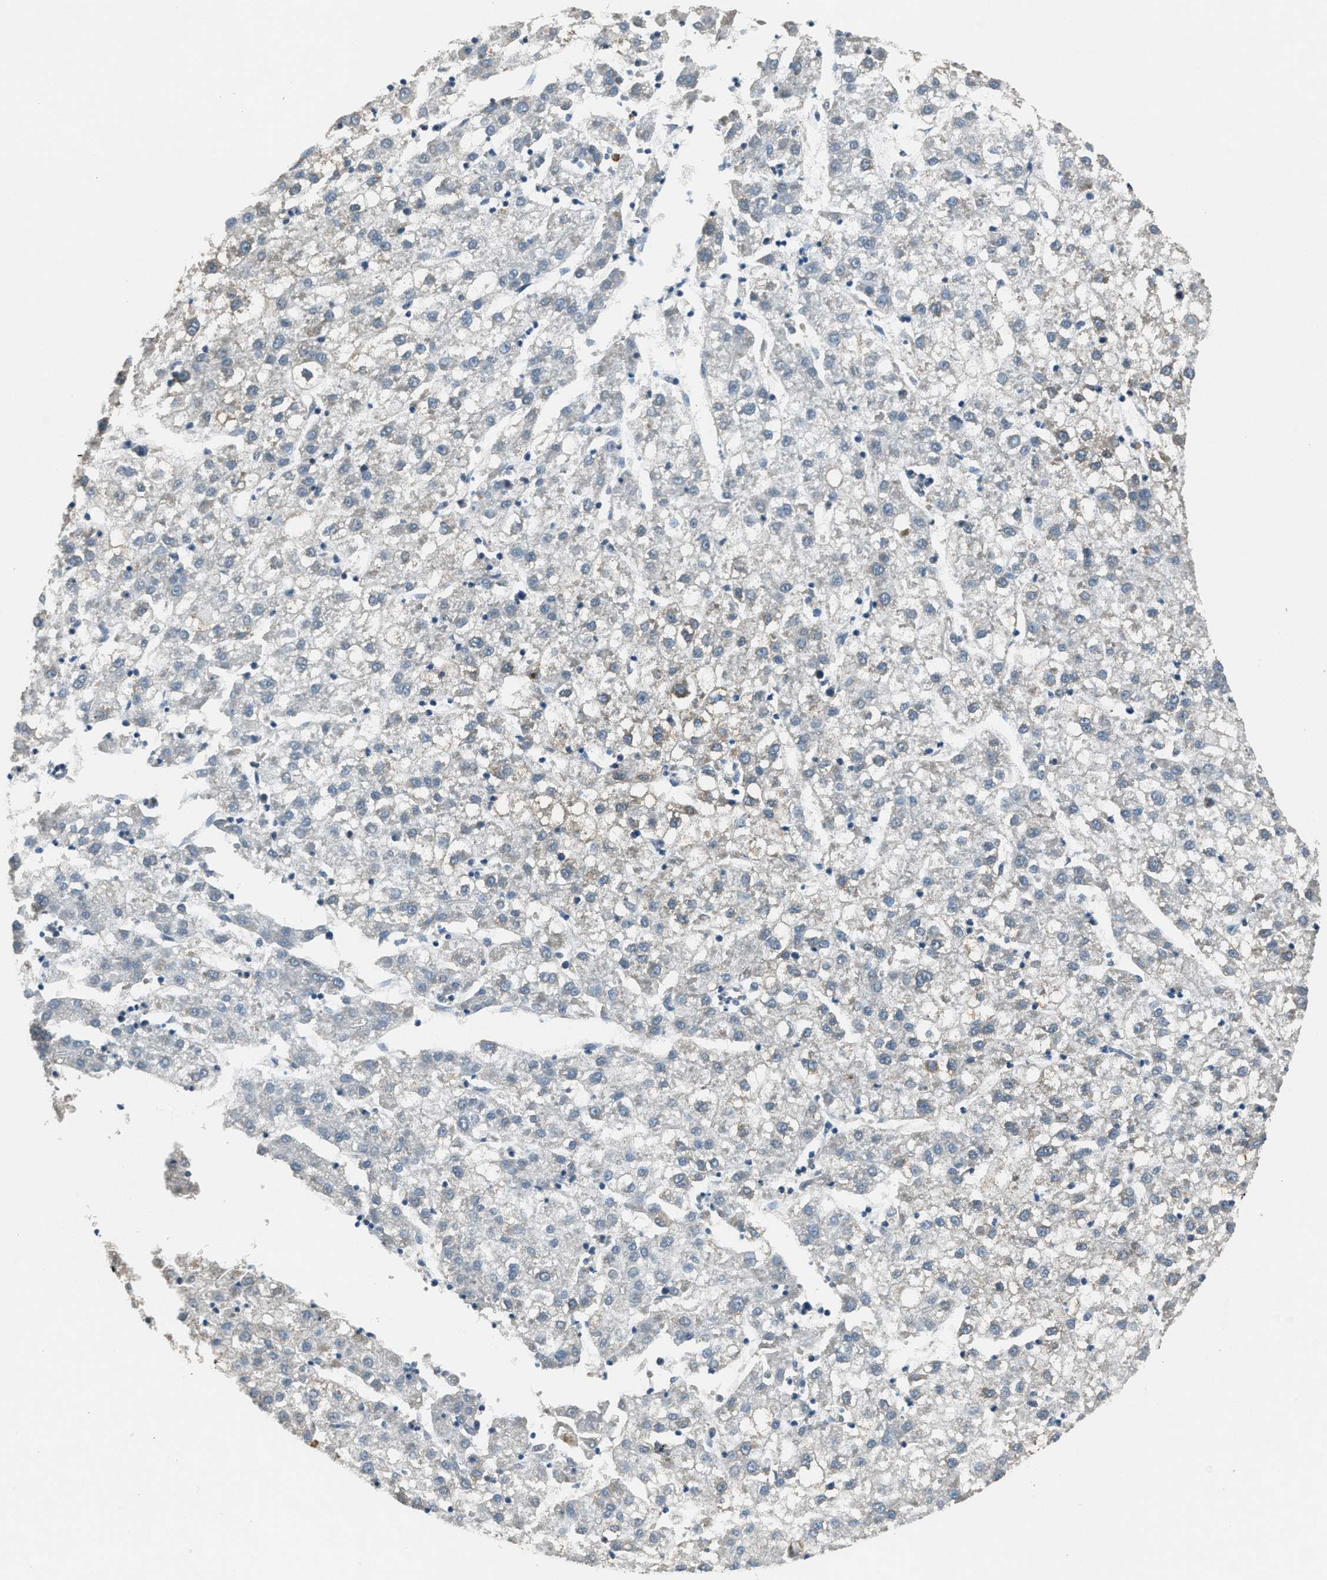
{"staining": {"intensity": "weak", "quantity": "<25%", "location": "cytoplasmic/membranous"}, "tissue": "liver cancer", "cell_type": "Tumor cells", "image_type": "cancer", "snomed": [{"axis": "morphology", "description": "Carcinoma, Hepatocellular, NOS"}, {"axis": "topography", "description": "Liver"}], "caption": "Immunohistochemistry (IHC) of liver cancer reveals no staining in tumor cells.", "gene": "SLC25A11", "patient": {"sex": "male", "age": 72}}